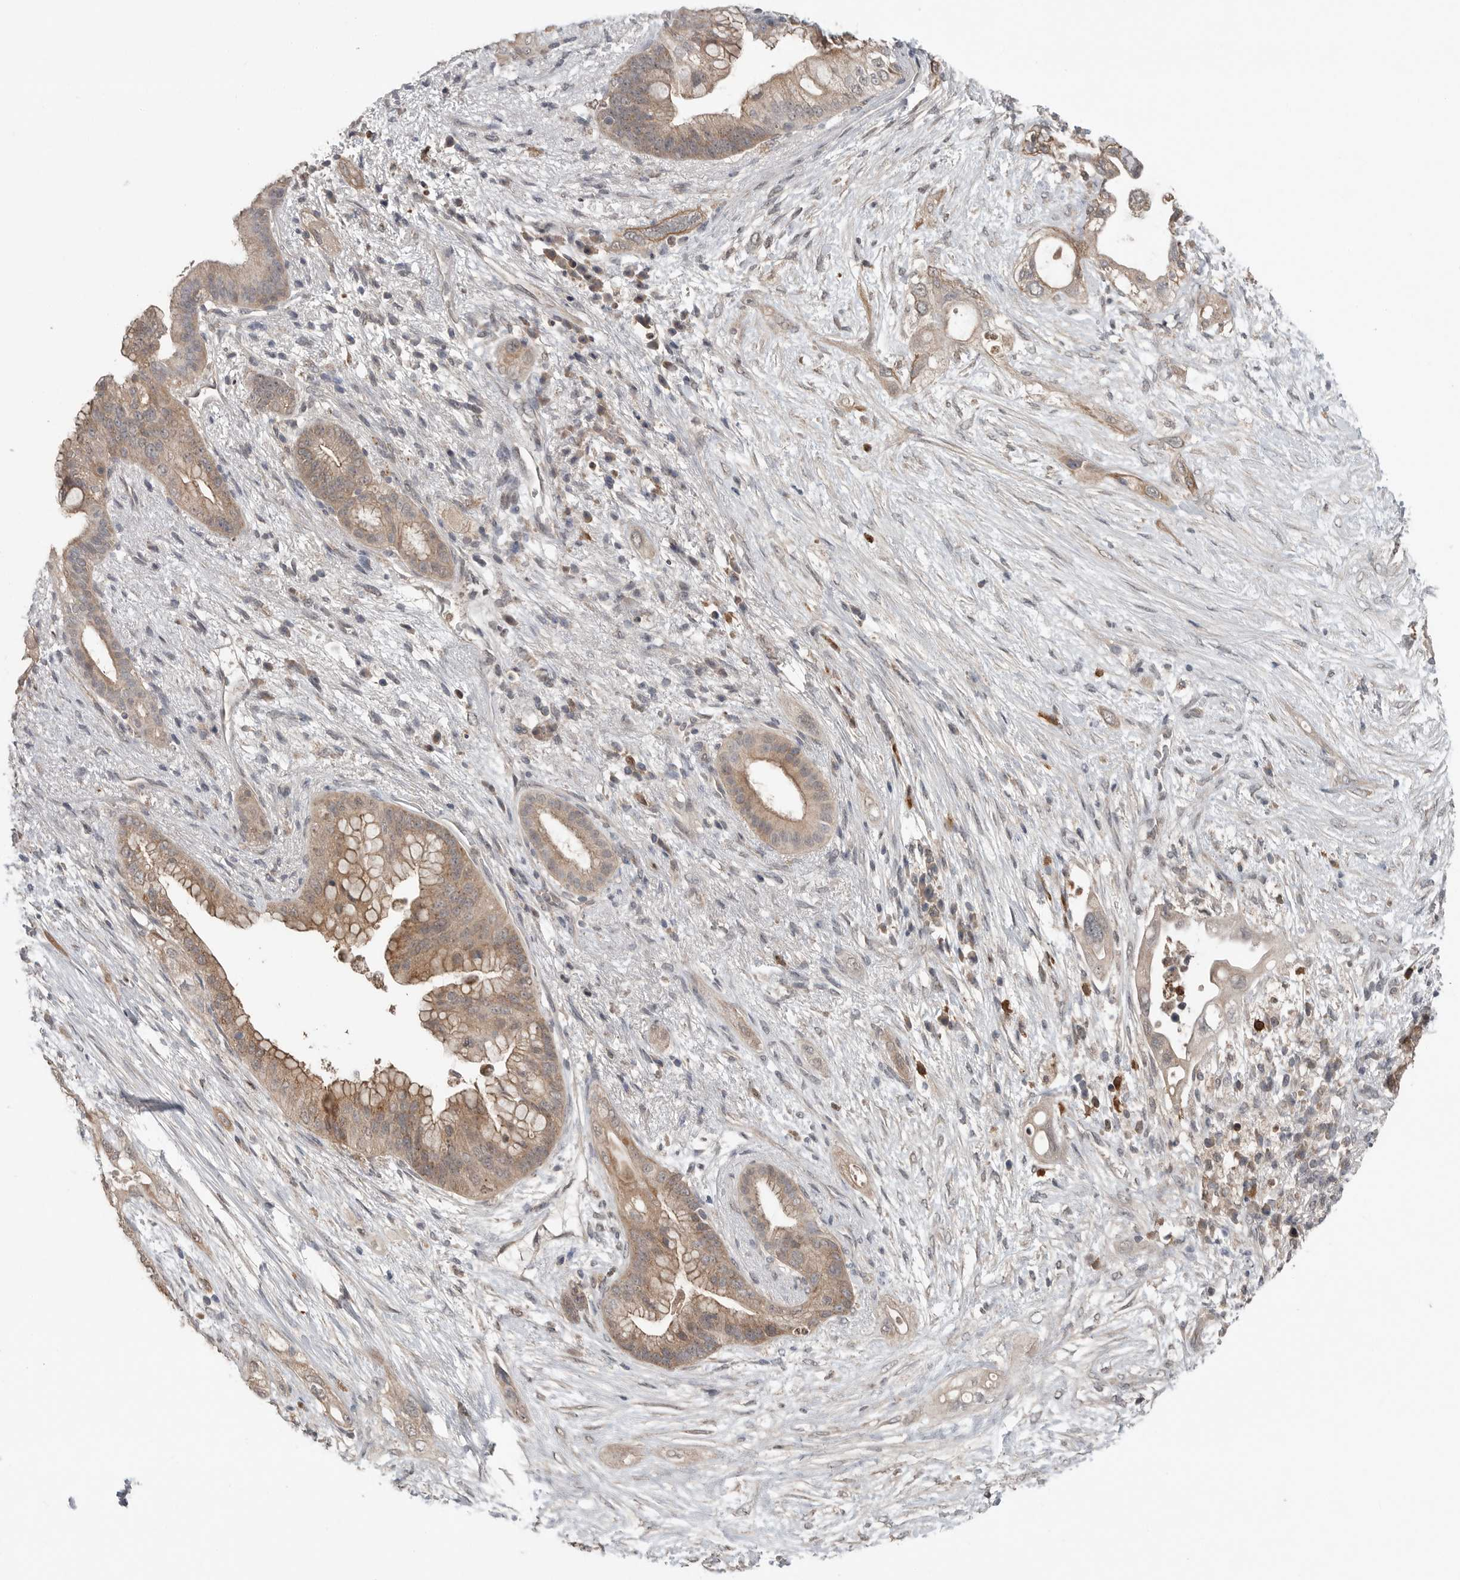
{"staining": {"intensity": "weak", "quantity": ">75%", "location": "cytoplasmic/membranous"}, "tissue": "pancreatic cancer", "cell_type": "Tumor cells", "image_type": "cancer", "snomed": [{"axis": "morphology", "description": "Adenocarcinoma, NOS"}, {"axis": "topography", "description": "Pancreas"}], "caption": "Pancreatic adenocarcinoma was stained to show a protein in brown. There is low levels of weak cytoplasmic/membranous expression in about >75% of tumor cells.", "gene": "SCP2", "patient": {"sex": "male", "age": 53}}